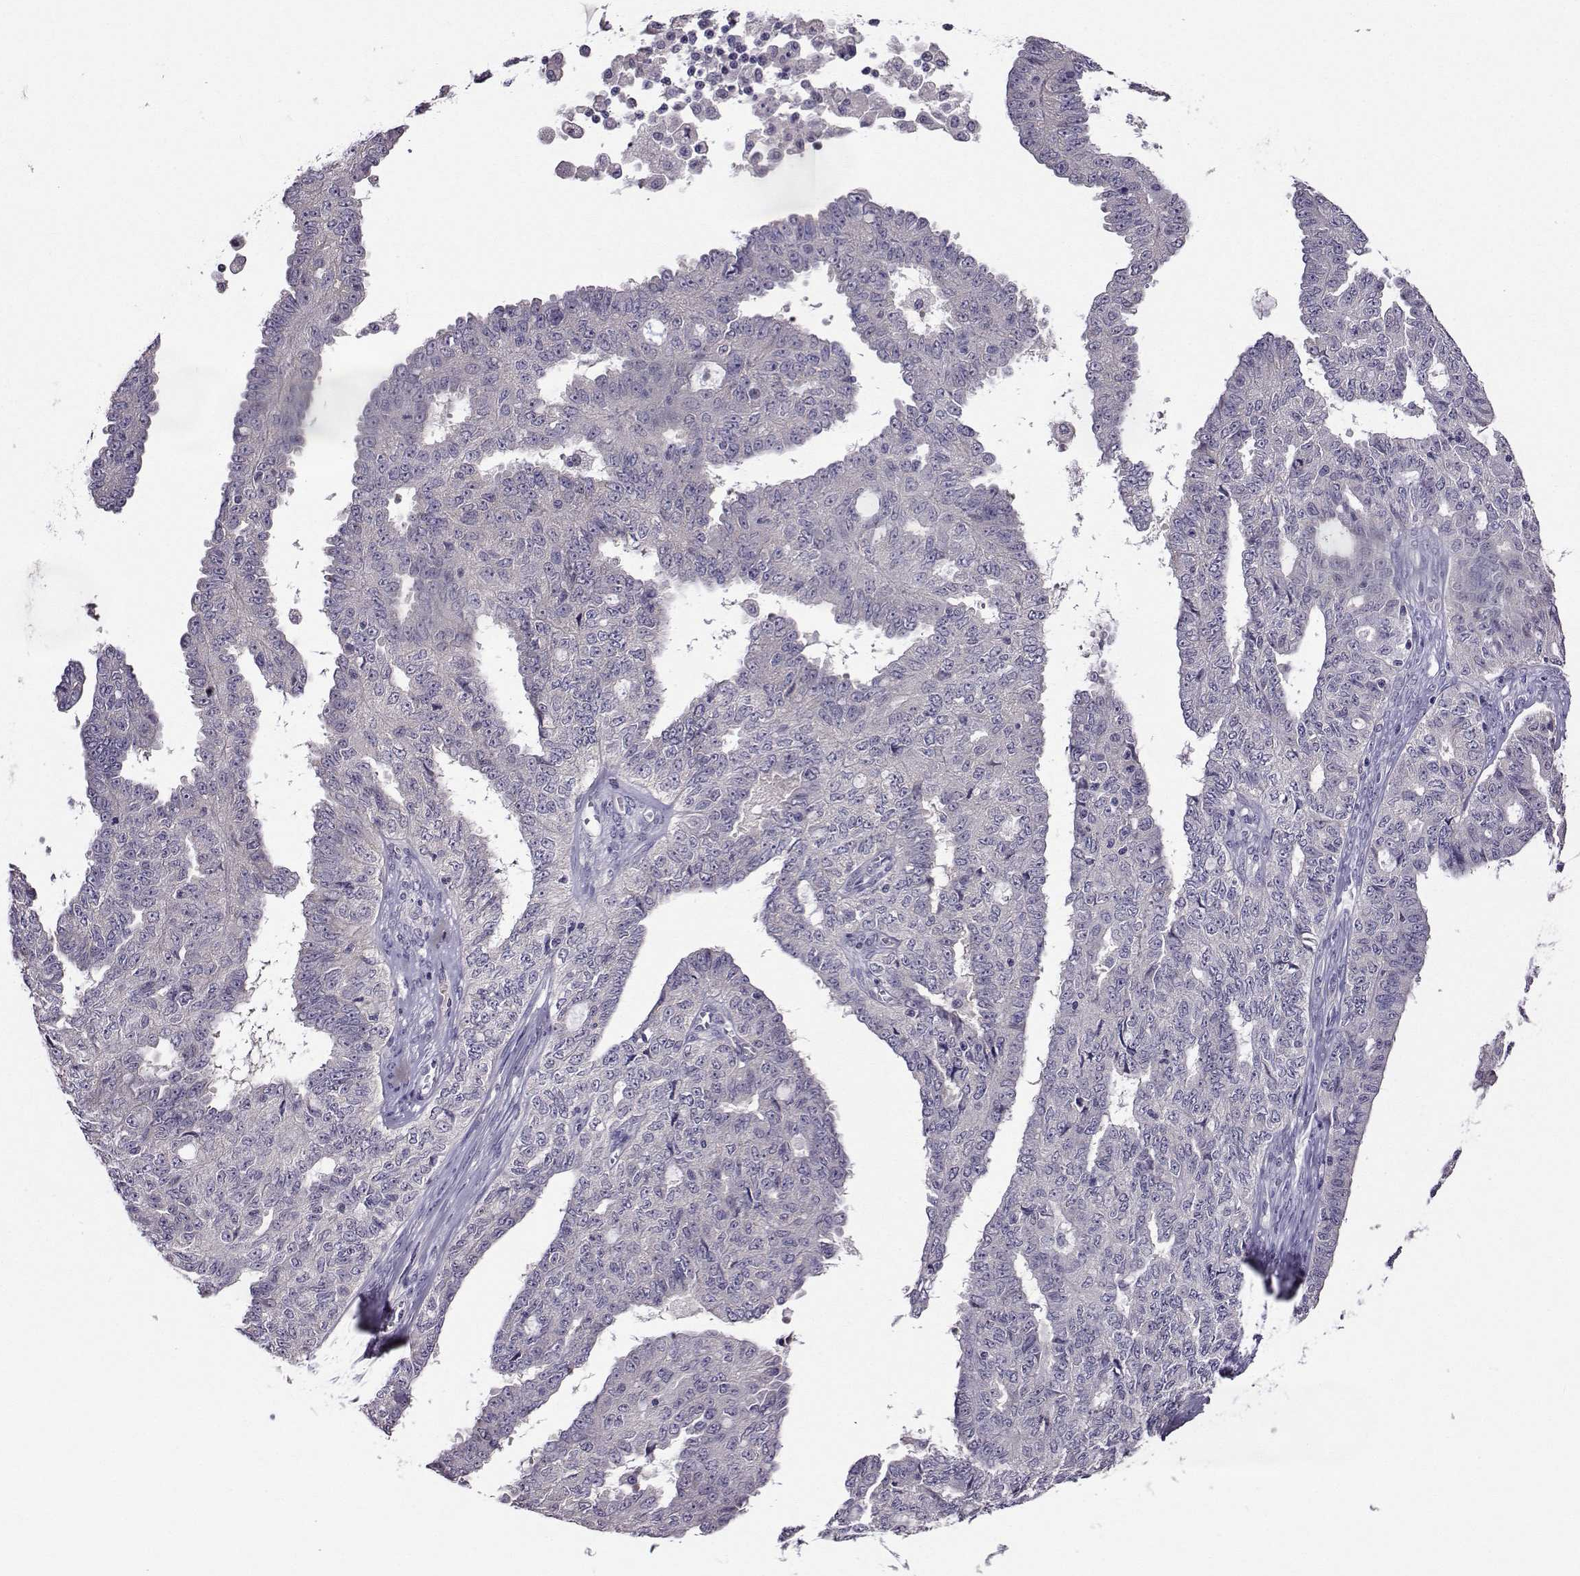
{"staining": {"intensity": "negative", "quantity": "none", "location": "none"}, "tissue": "ovarian cancer", "cell_type": "Tumor cells", "image_type": "cancer", "snomed": [{"axis": "morphology", "description": "Cystadenocarcinoma, serous, NOS"}, {"axis": "topography", "description": "Ovary"}], "caption": "DAB (3,3'-diaminobenzidine) immunohistochemical staining of human ovarian cancer (serous cystadenocarcinoma) shows no significant positivity in tumor cells.", "gene": "DDX20", "patient": {"sex": "female", "age": 71}}